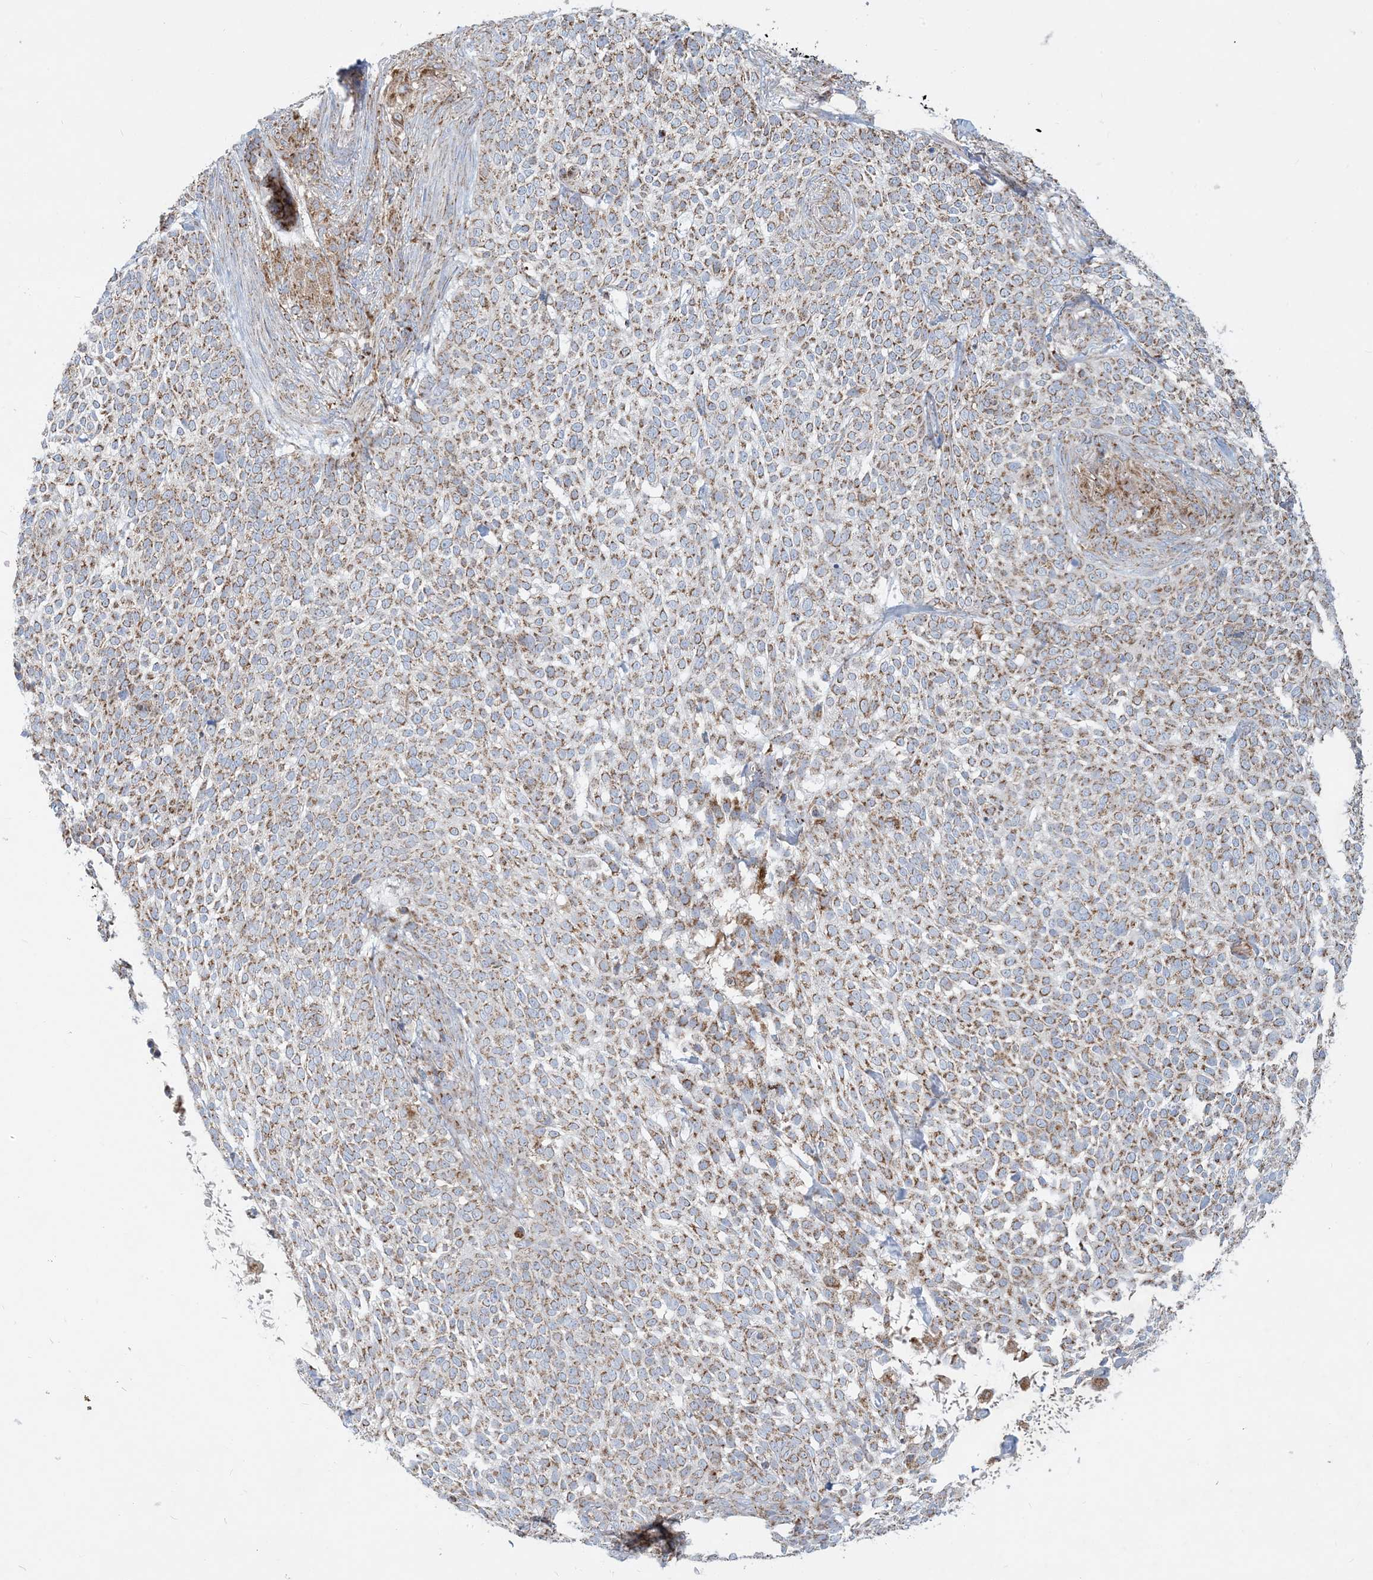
{"staining": {"intensity": "moderate", "quantity": ">75%", "location": "cytoplasmic/membranous"}, "tissue": "skin cancer", "cell_type": "Tumor cells", "image_type": "cancer", "snomed": [{"axis": "morphology", "description": "Basal cell carcinoma"}, {"axis": "topography", "description": "Skin"}], "caption": "Protein expression analysis of skin cancer exhibits moderate cytoplasmic/membranous positivity in approximately >75% of tumor cells.", "gene": "BEND4", "patient": {"sex": "female", "age": 64}}